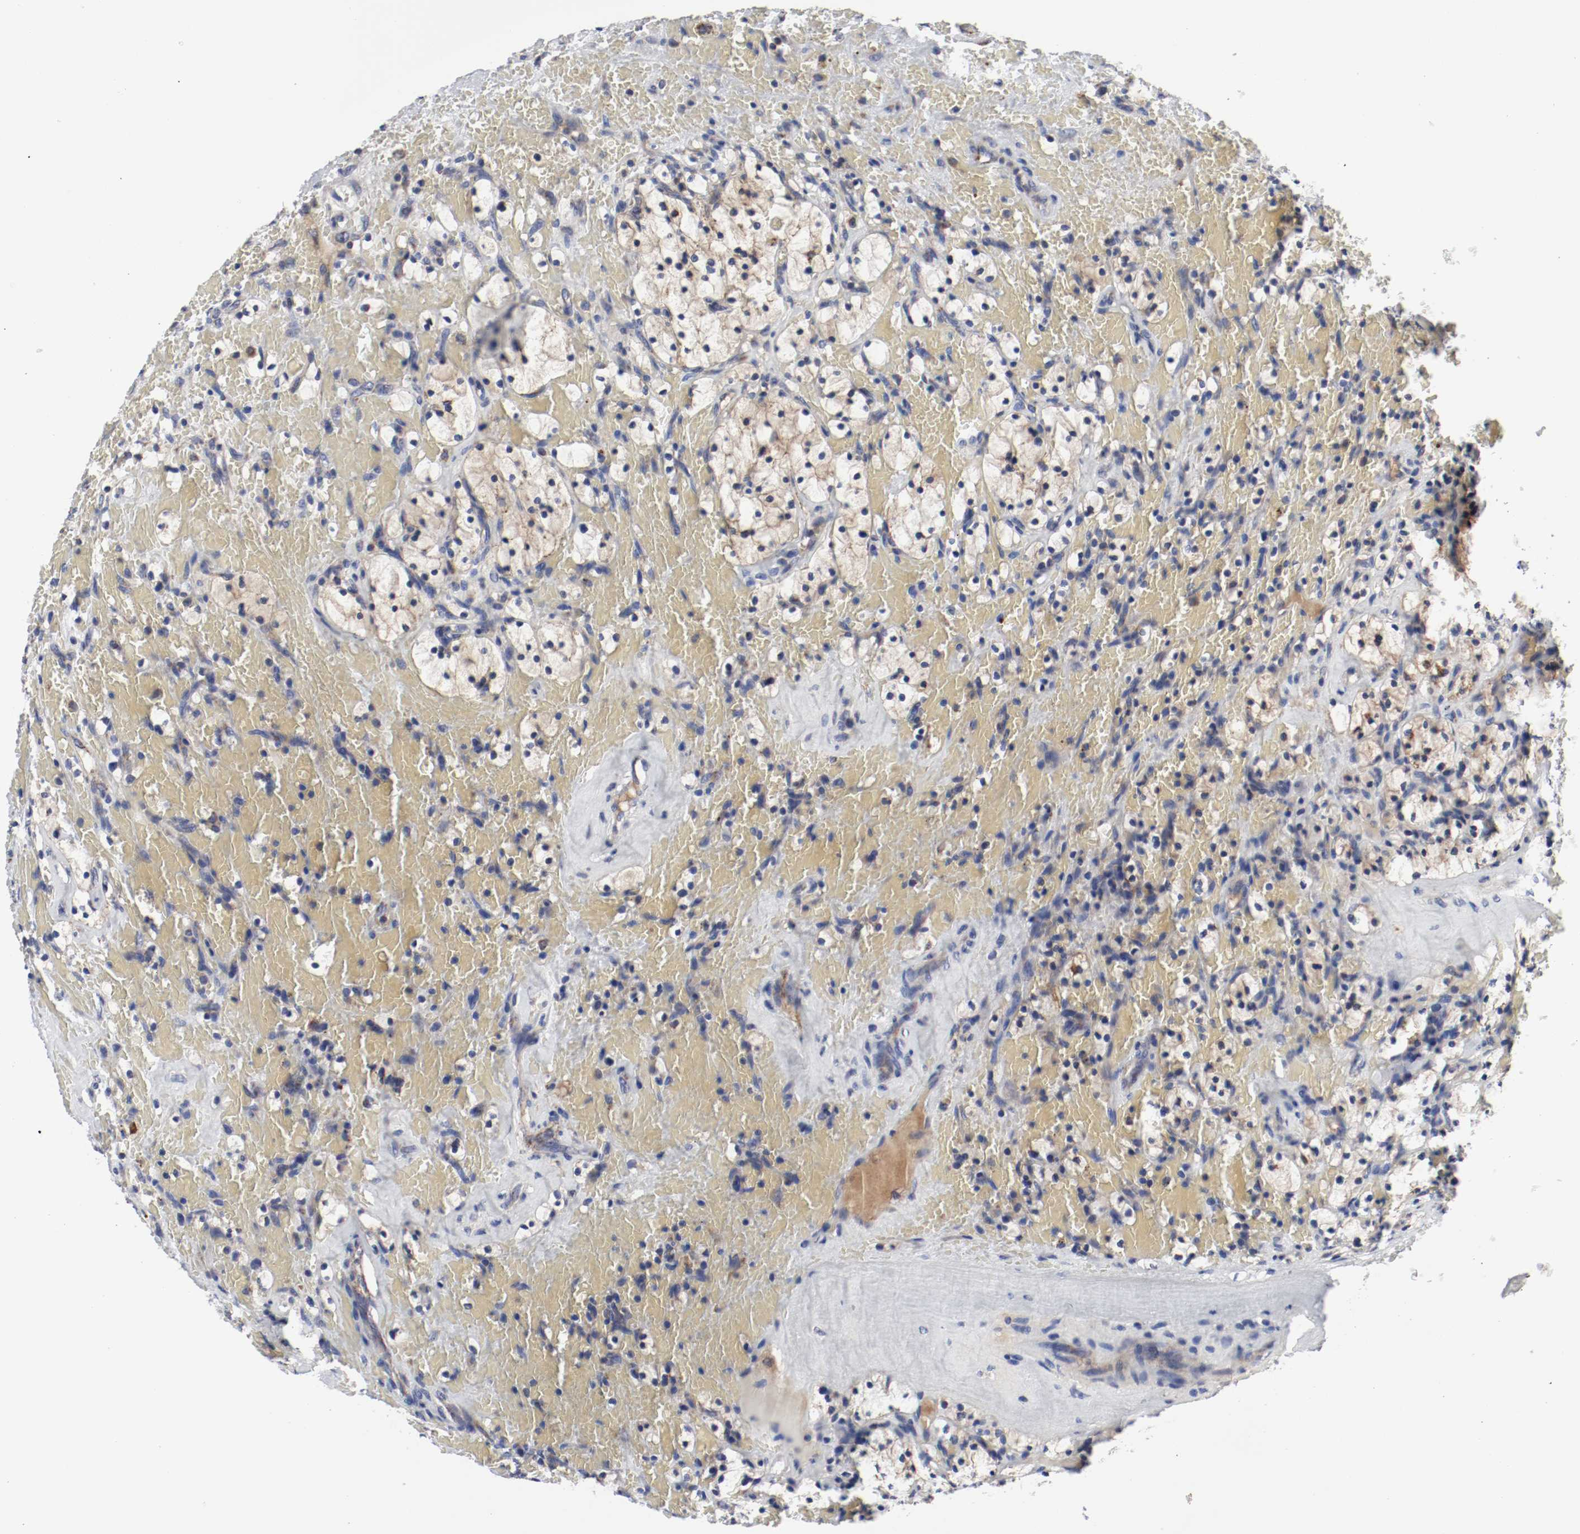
{"staining": {"intensity": "moderate", "quantity": "25%-75%", "location": "cytoplasmic/membranous"}, "tissue": "renal cancer", "cell_type": "Tumor cells", "image_type": "cancer", "snomed": [{"axis": "morphology", "description": "Adenocarcinoma, NOS"}, {"axis": "topography", "description": "Kidney"}], "caption": "Immunohistochemical staining of renal adenocarcinoma shows medium levels of moderate cytoplasmic/membranous positivity in about 25%-75% of tumor cells. (Brightfield microscopy of DAB IHC at high magnification).", "gene": "AFG3L2", "patient": {"sex": "female", "age": 83}}